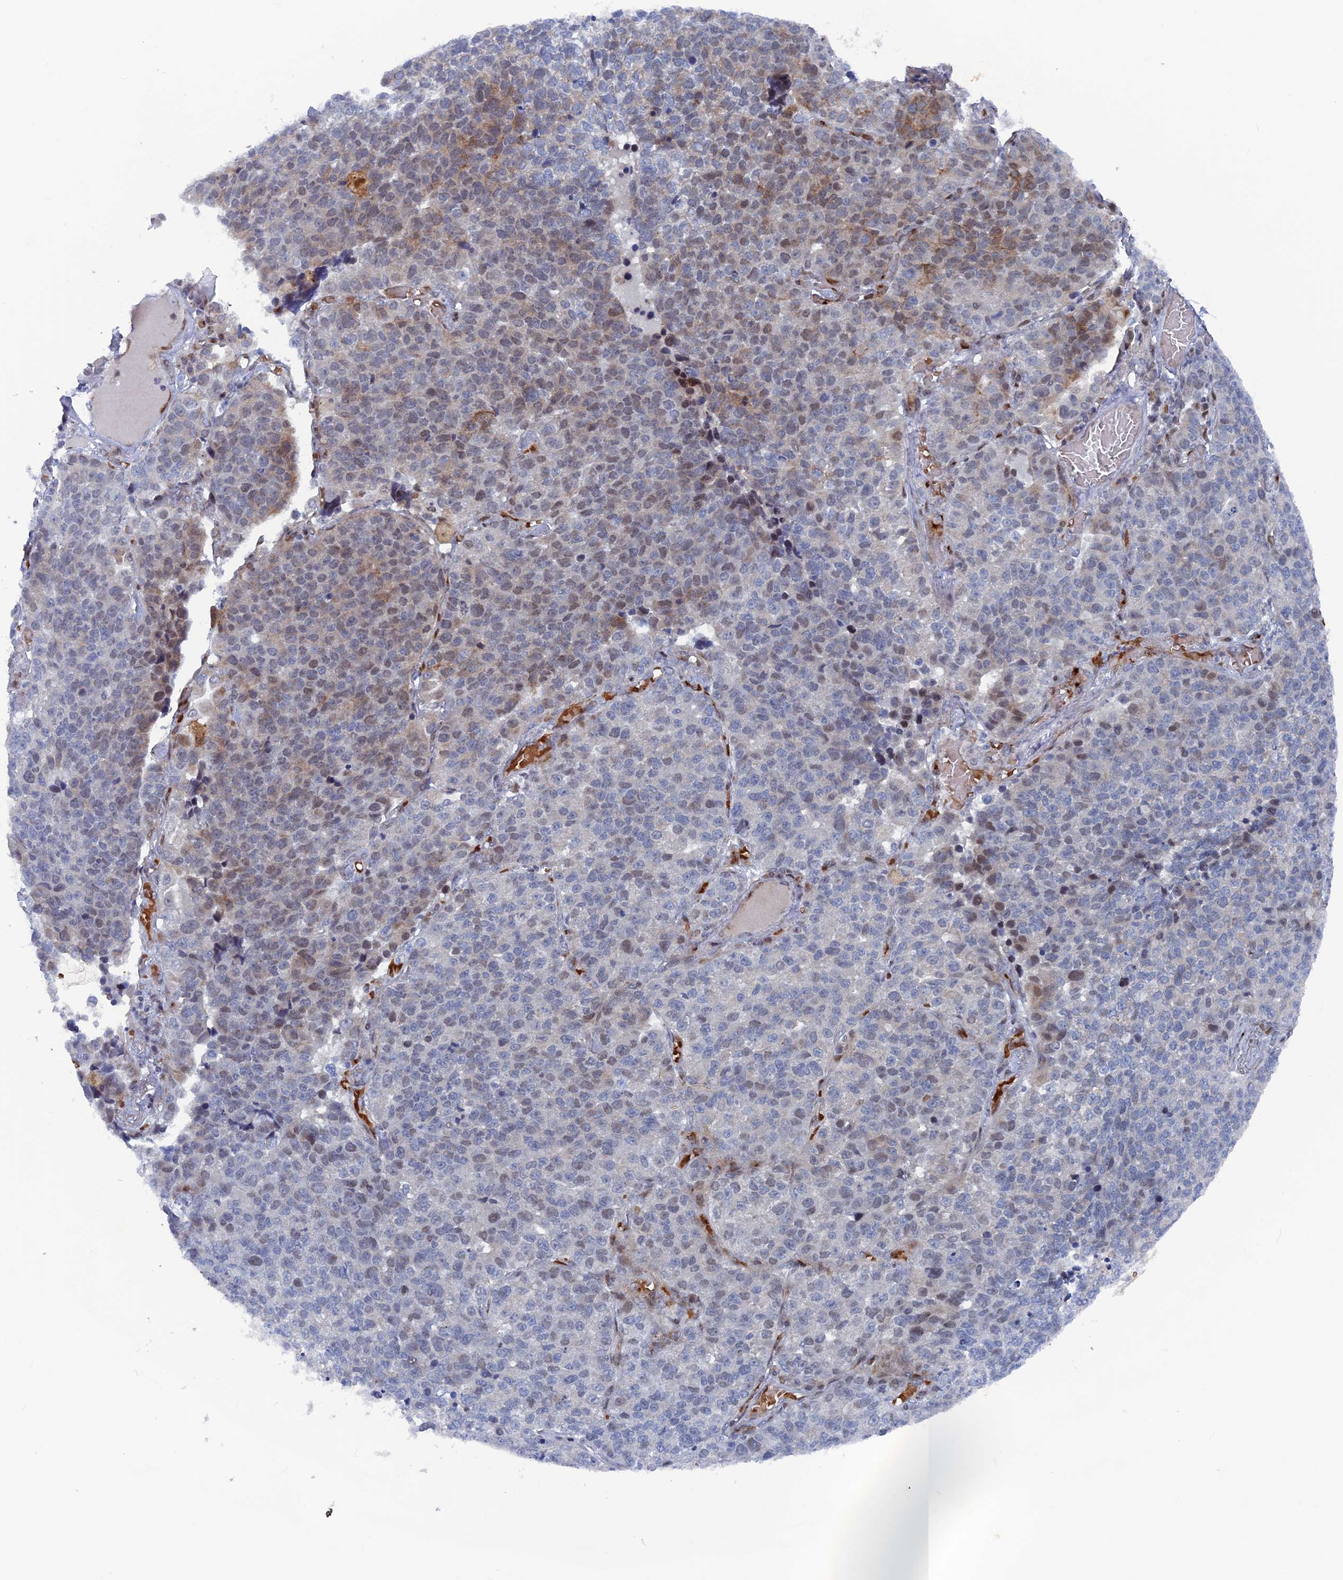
{"staining": {"intensity": "weak", "quantity": "<25%", "location": "cytoplasmic/membranous,nuclear"}, "tissue": "lung cancer", "cell_type": "Tumor cells", "image_type": "cancer", "snomed": [{"axis": "morphology", "description": "Adenocarcinoma, NOS"}, {"axis": "topography", "description": "Lung"}], "caption": "Image shows no protein staining in tumor cells of lung adenocarcinoma tissue.", "gene": "SH3D21", "patient": {"sex": "male", "age": 49}}